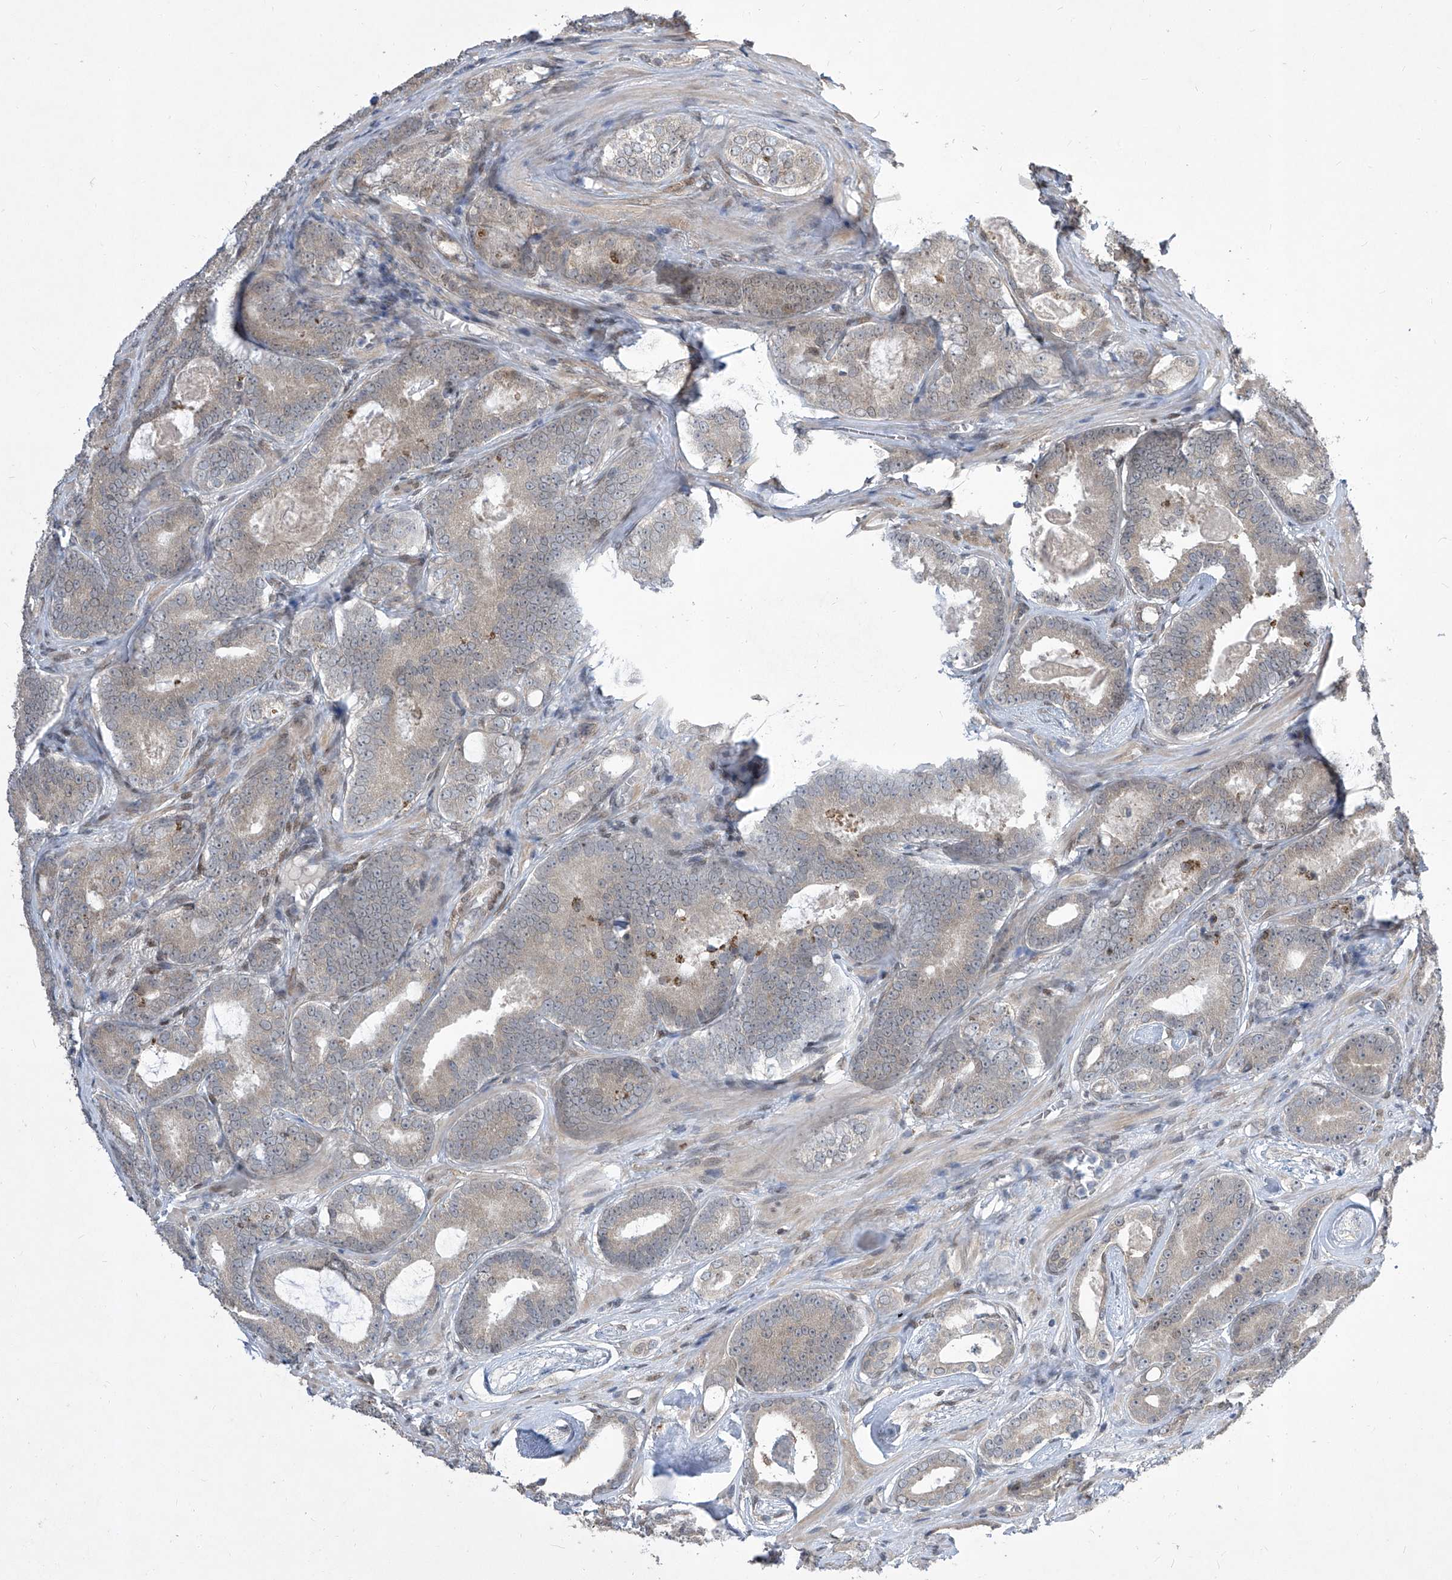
{"staining": {"intensity": "weak", "quantity": "25%-75%", "location": "cytoplasmic/membranous"}, "tissue": "prostate cancer", "cell_type": "Tumor cells", "image_type": "cancer", "snomed": [{"axis": "morphology", "description": "Adenocarcinoma, High grade"}, {"axis": "topography", "description": "Prostate"}], "caption": "Prostate cancer (high-grade adenocarcinoma) tissue exhibits weak cytoplasmic/membranous expression in about 25%-75% of tumor cells, visualized by immunohistochemistry.", "gene": "CETN2", "patient": {"sex": "male", "age": 66}}